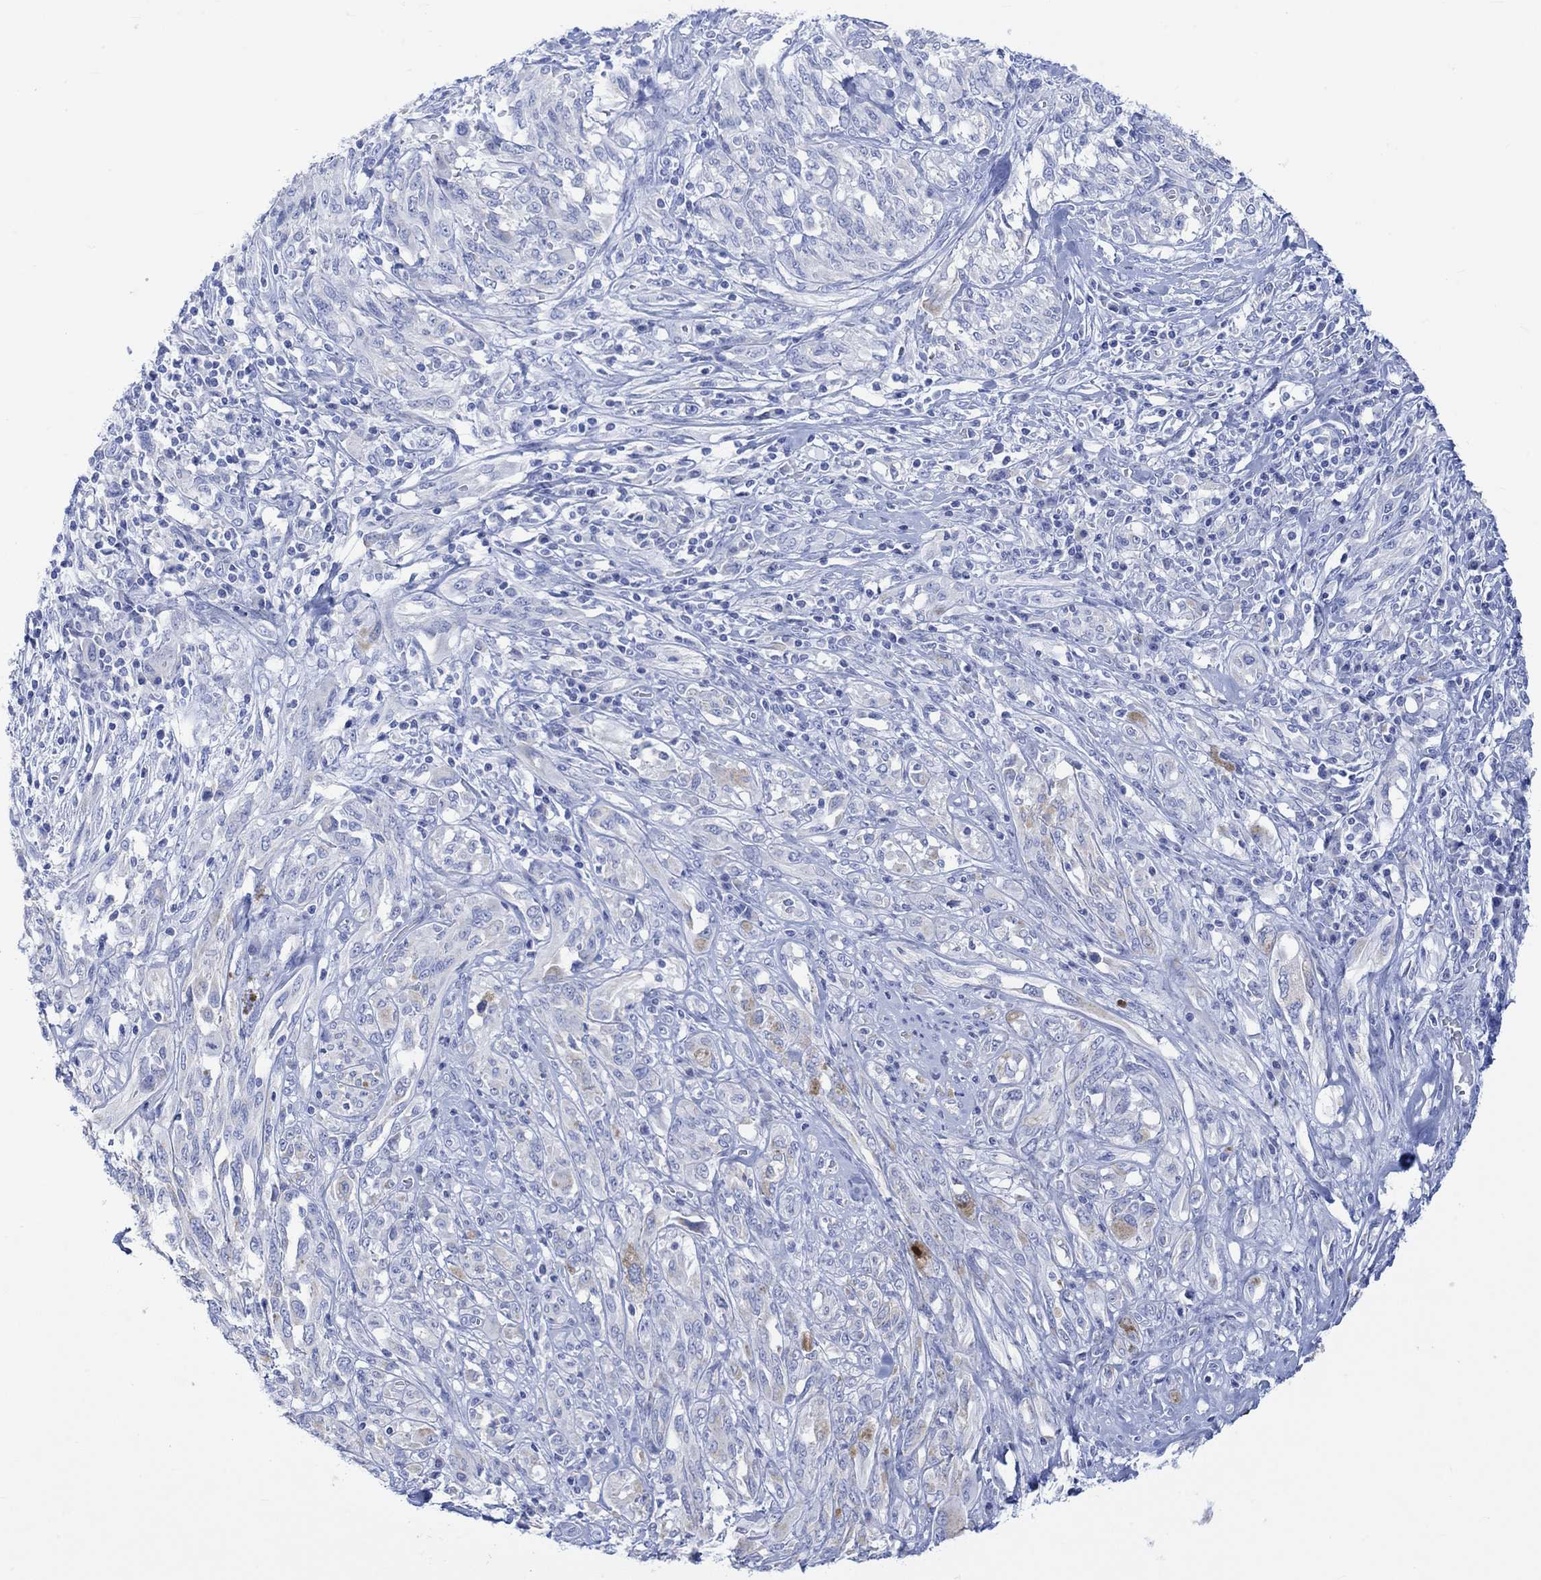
{"staining": {"intensity": "negative", "quantity": "none", "location": "none"}, "tissue": "melanoma", "cell_type": "Tumor cells", "image_type": "cancer", "snomed": [{"axis": "morphology", "description": "Malignant melanoma, NOS"}, {"axis": "topography", "description": "Skin"}], "caption": "Immunohistochemical staining of human malignant melanoma exhibits no significant staining in tumor cells.", "gene": "CALCA", "patient": {"sex": "female", "age": 91}}